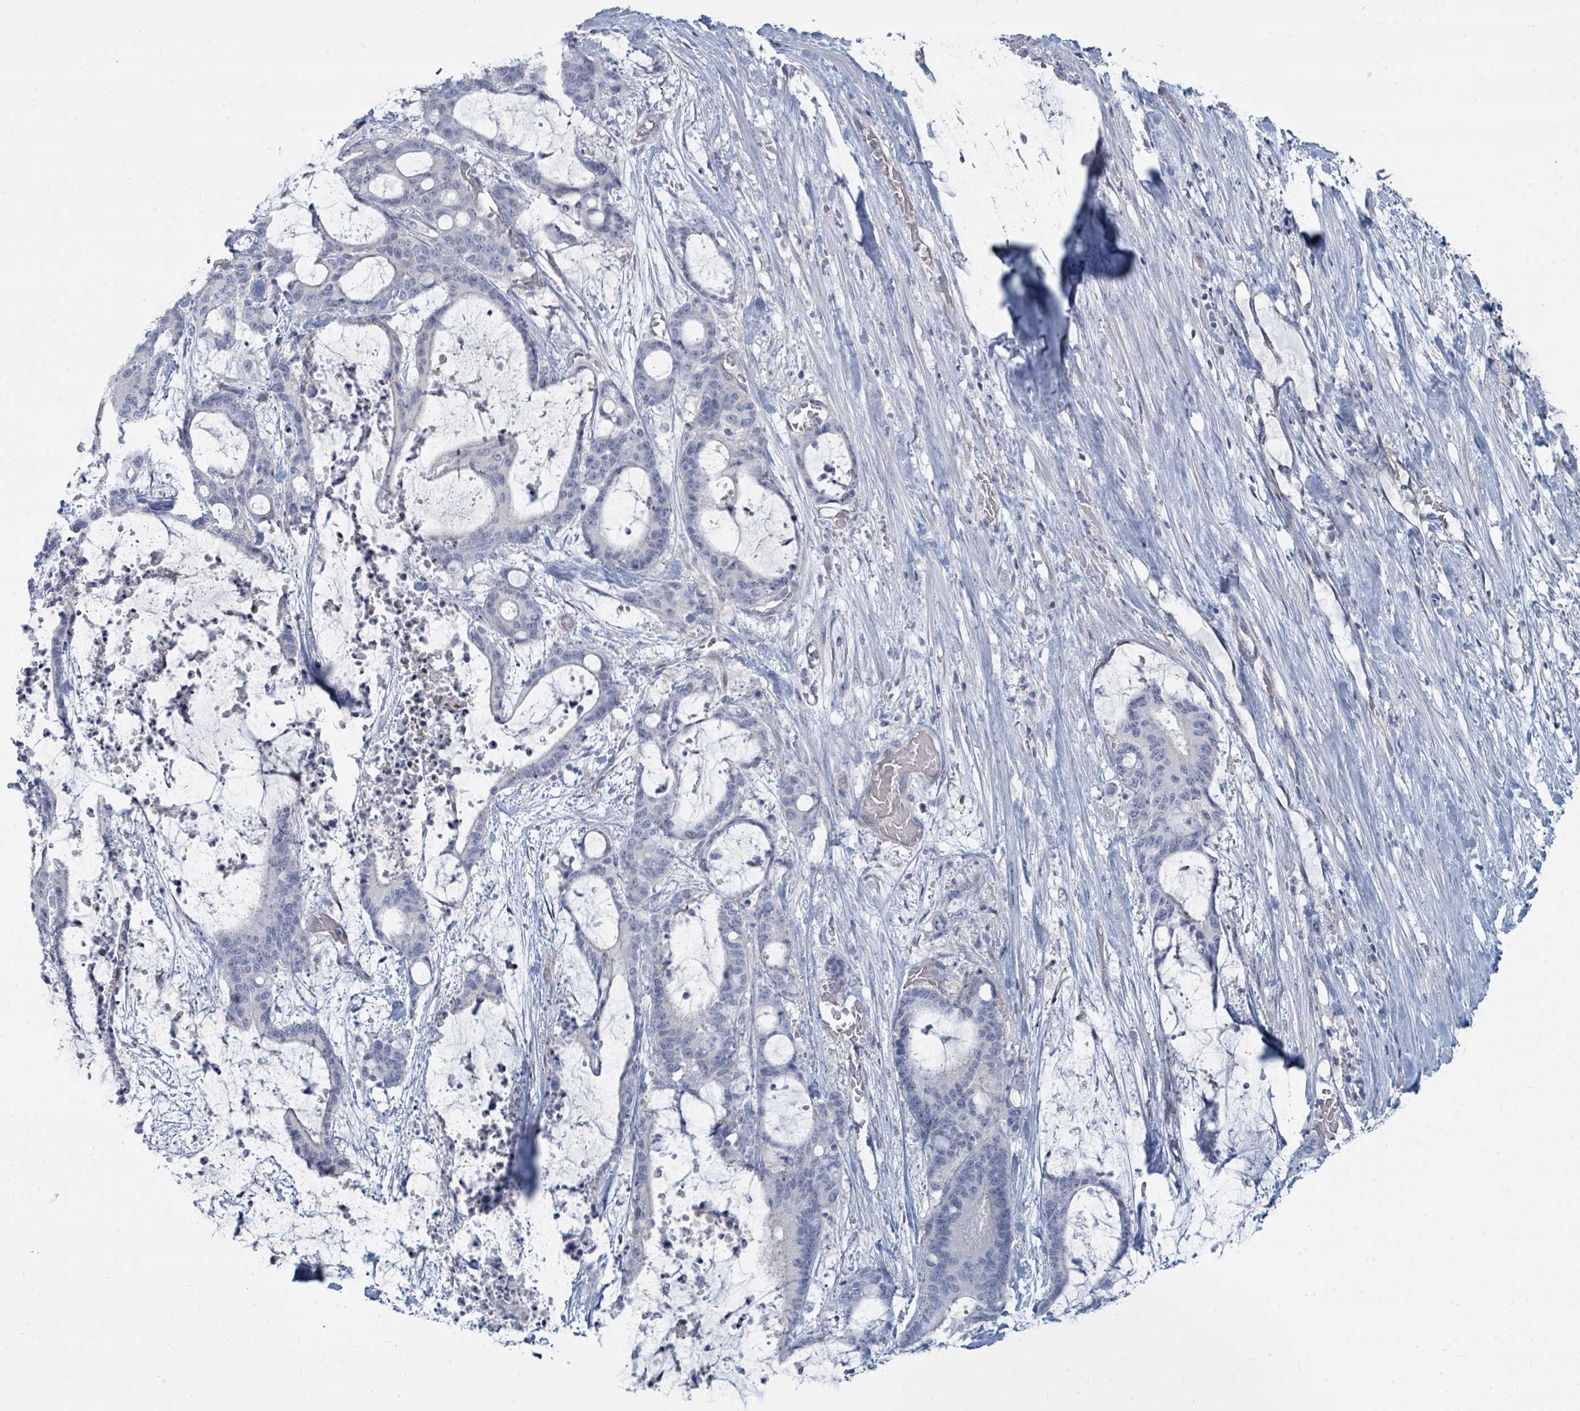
{"staining": {"intensity": "negative", "quantity": "none", "location": "none"}, "tissue": "liver cancer", "cell_type": "Tumor cells", "image_type": "cancer", "snomed": [{"axis": "morphology", "description": "Normal tissue, NOS"}, {"axis": "morphology", "description": "Cholangiocarcinoma"}, {"axis": "topography", "description": "Liver"}, {"axis": "topography", "description": "Peripheral nerve tissue"}], "caption": "An immunohistochemistry (IHC) image of liver cholangiocarcinoma is shown. There is no staining in tumor cells of liver cholangiocarcinoma. (DAB immunohistochemistry (IHC), high magnification).", "gene": "SLC25A45", "patient": {"sex": "female", "age": 73}}